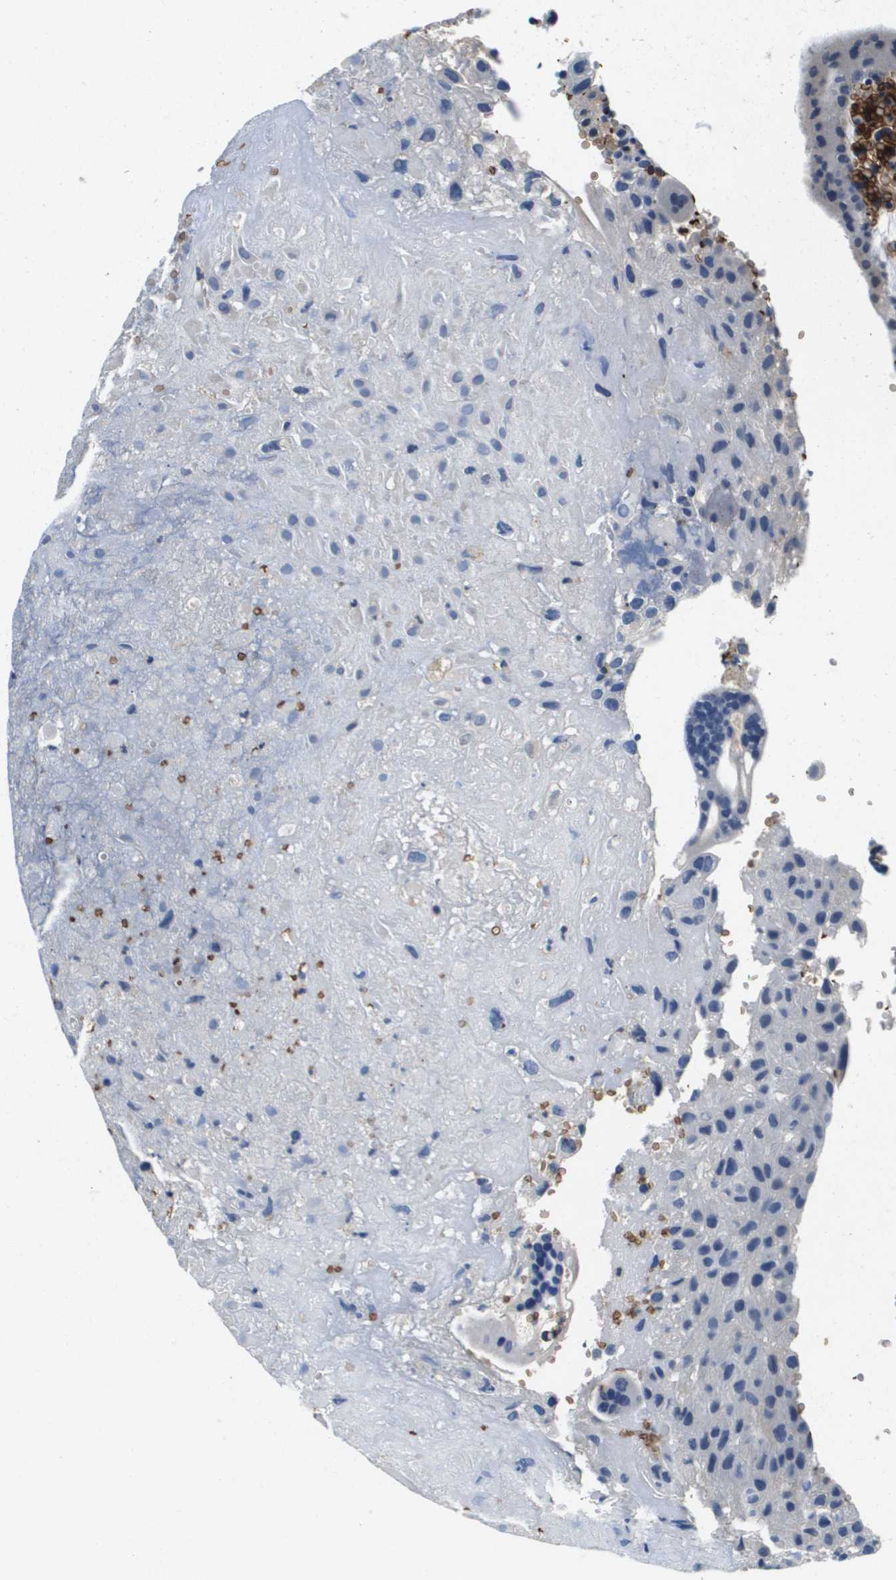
{"staining": {"intensity": "negative", "quantity": "none", "location": "none"}, "tissue": "placenta", "cell_type": "Decidual cells", "image_type": "normal", "snomed": [{"axis": "morphology", "description": "Normal tissue, NOS"}, {"axis": "topography", "description": "Placenta"}], "caption": "High magnification brightfield microscopy of unremarkable placenta stained with DAB (3,3'-diaminobenzidine) (brown) and counterstained with hematoxylin (blue): decidual cells show no significant staining. (DAB (3,3'-diaminobenzidine) immunohistochemistry, high magnification).", "gene": "KCNQ5", "patient": {"sex": "female", "age": 18}}